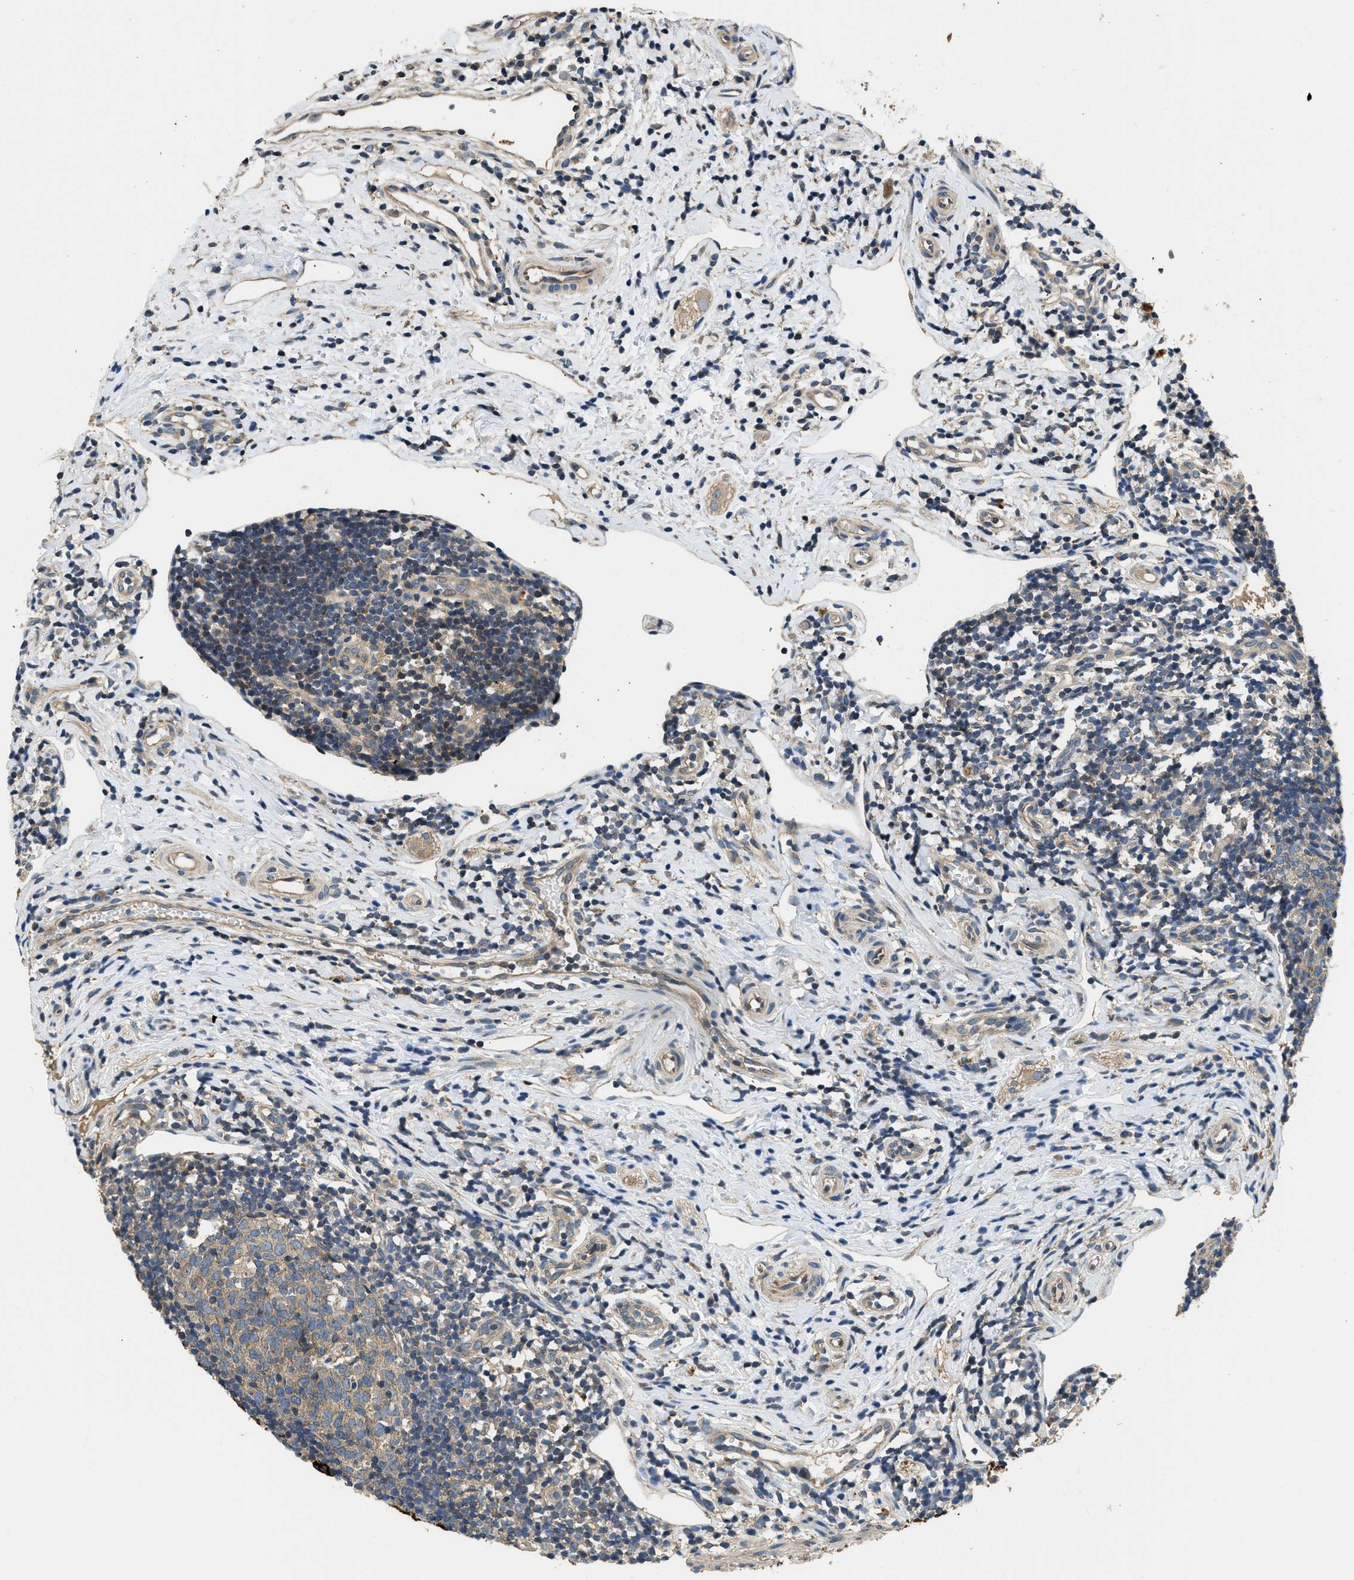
{"staining": {"intensity": "strong", "quantity": ">75%", "location": "cytoplasmic/membranous"}, "tissue": "appendix", "cell_type": "Glandular cells", "image_type": "normal", "snomed": [{"axis": "morphology", "description": "Normal tissue, NOS"}, {"axis": "topography", "description": "Appendix"}], "caption": "Appendix stained with DAB IHC displays high levels of strong cytoplasmic/membranous positivity in about >75% of glandular cells. (DAB IHC, brown staining for protein, blue staining for nuclei).", "gene": "IL3RA", "patient": {"sex": "female", "age": 20}}